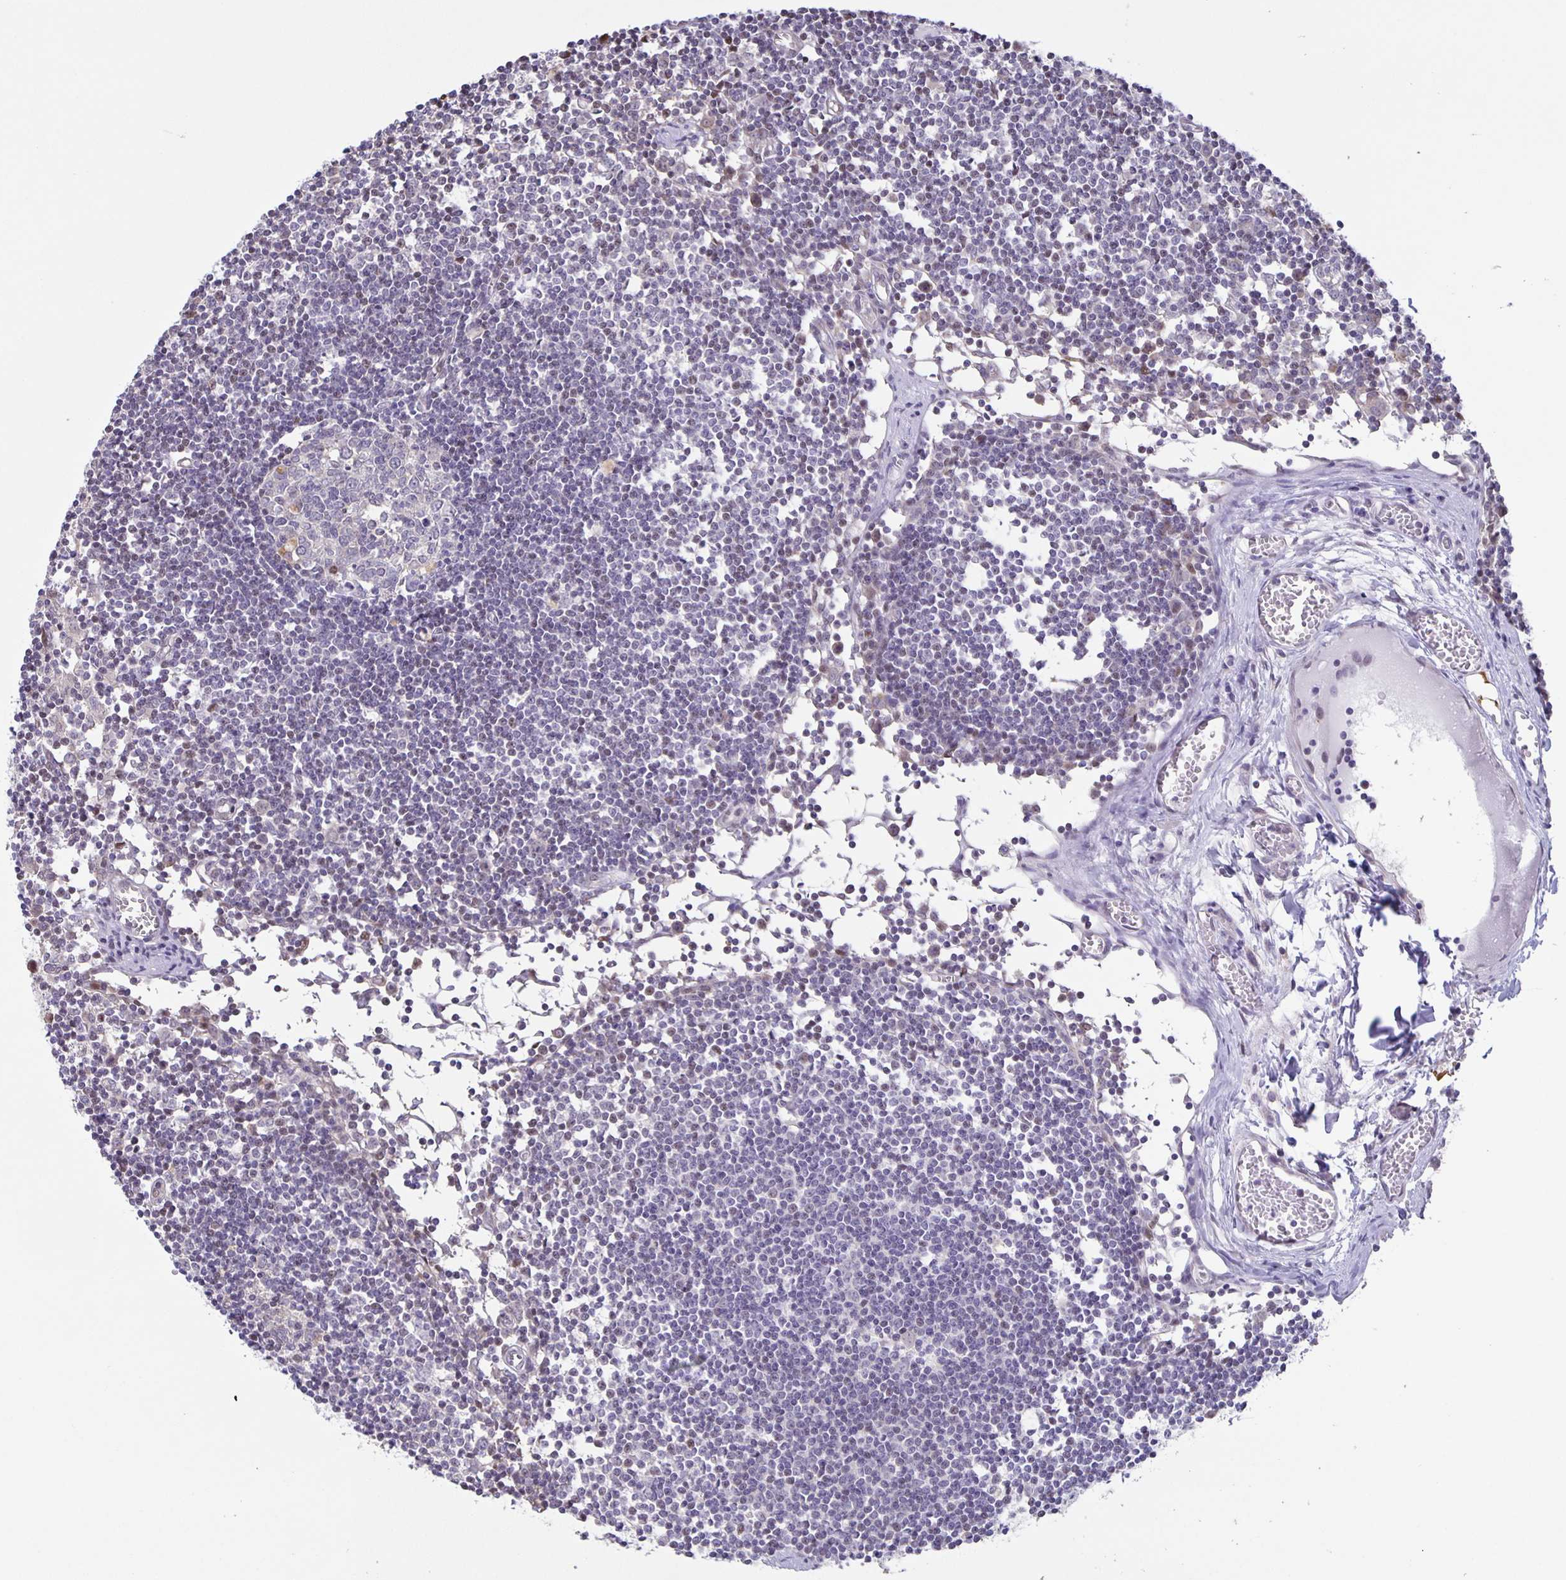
{"staining": {"intensity": "negative", "quantity": "none", "location": "none"}, "tissue": "lymph node", "cell_type": "Germinal center cells", "image_type": "normal", "snomed": [{"axis": "morphology", "description": "Normal tissue, NOS"}, {"axis": "topography", "description": "Lymph node"}], "caption": "An image of lymph node stained for a protein displays no brown staining in germinal center cells. (Brightfield microscopy of DAB immunohistochemistry (IHC) at high magnification).", "gene": "MAPK12", "patient": {"sex": "female", "age": 11}}